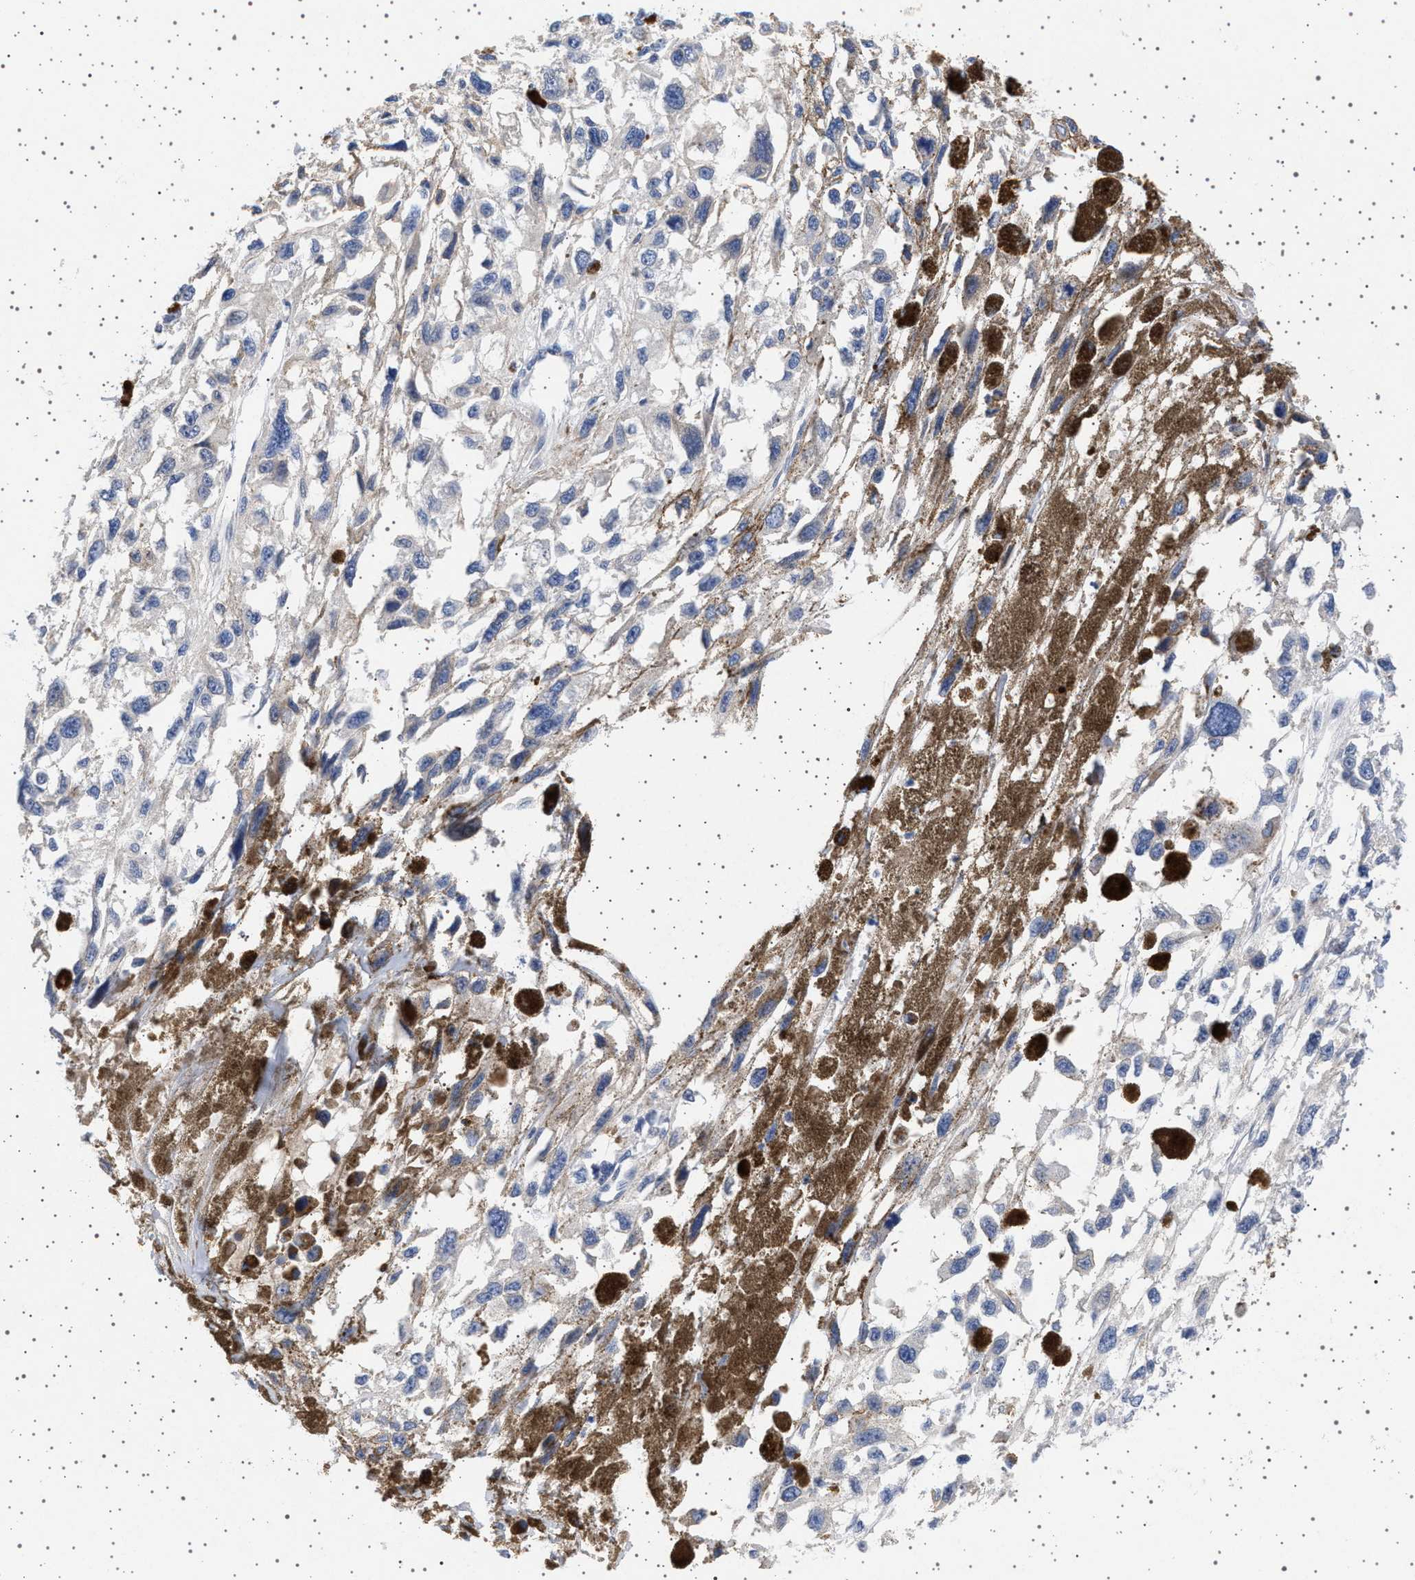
{"staining": {"intensity": "negative", "quantity": "none", "location": "none"}, "tissue": "melanoma", "cell_type": "Tumor cells", "image_type": "cancer", "snomed": [{"axis": "morphology", "description": "Malignant melanoma, Metastatic site"}, {"axis": "topography", "description": "Lymph node"}], "caption": "Melanoma was stained to show a protein in brown. There is no significant staining in tumor cells.", "gene": "TRMT10B", "patient": {"sex": "male", "age": 59}}